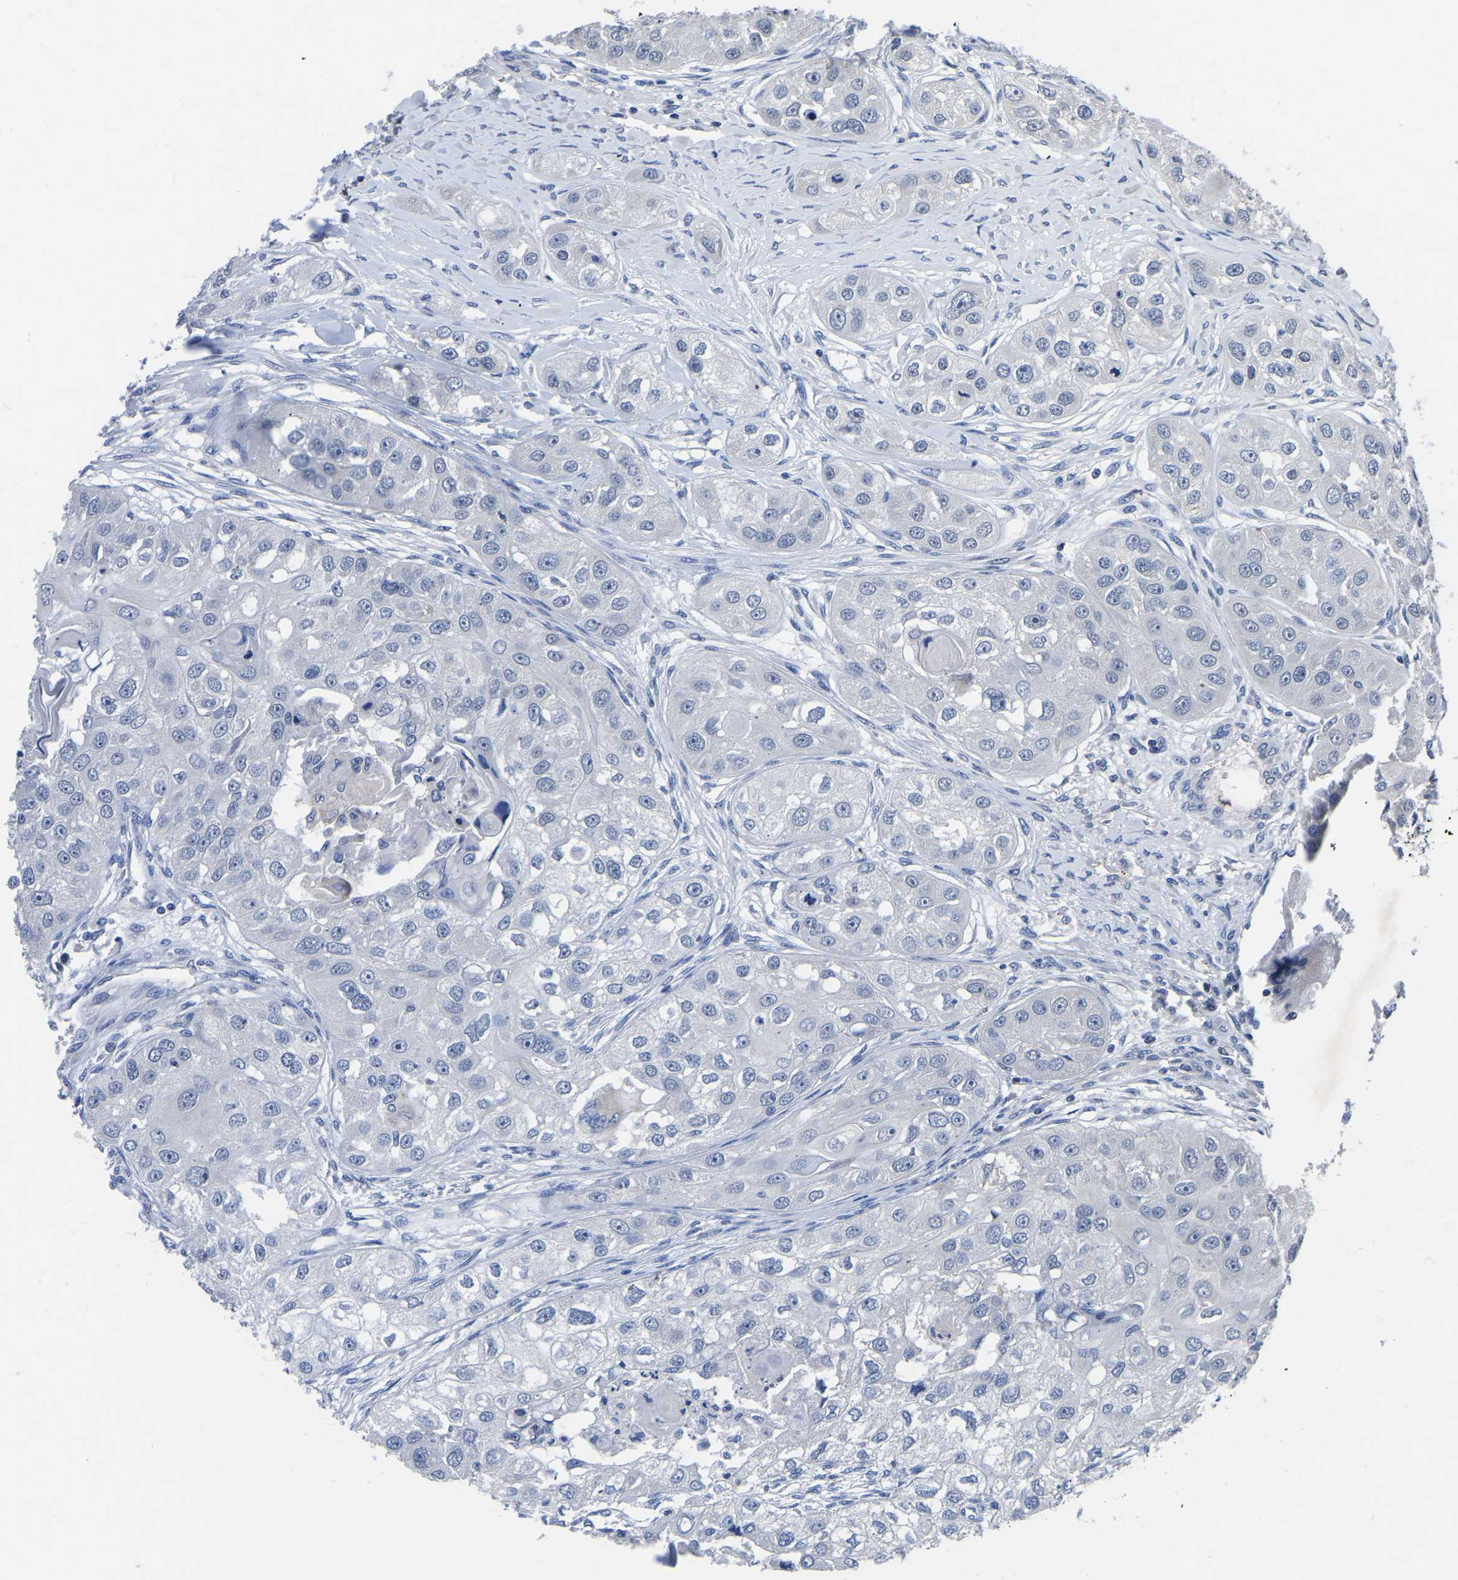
{"staining": {"intensity": "negative", "quantity": "none", "location": "none"}, "tissue": "head and neck cancer", "cell_type": "Tumor cells", "image_type": "cancer", "snomed": [{"axis": "morphology", "description": "Normal tissue, NOS"}, {"axis": "morphology", "description": "Squamous cell carcinoma, NOS"}, {"axis": "topography", "description": "Skeletal muscle"}, {"axis": "topography", "description": "Head-Neck"}], "caption": "Immunohistochemistry photomicrograph of neoplastic tissue: squamous cell carcinoma (head and neck) stained with DAB (3,3'-diaminobenzidine) displays no significant protein staining in tumor cells.", "gene": "FGD5", "patient": {"sex": "male", "age": 51}}